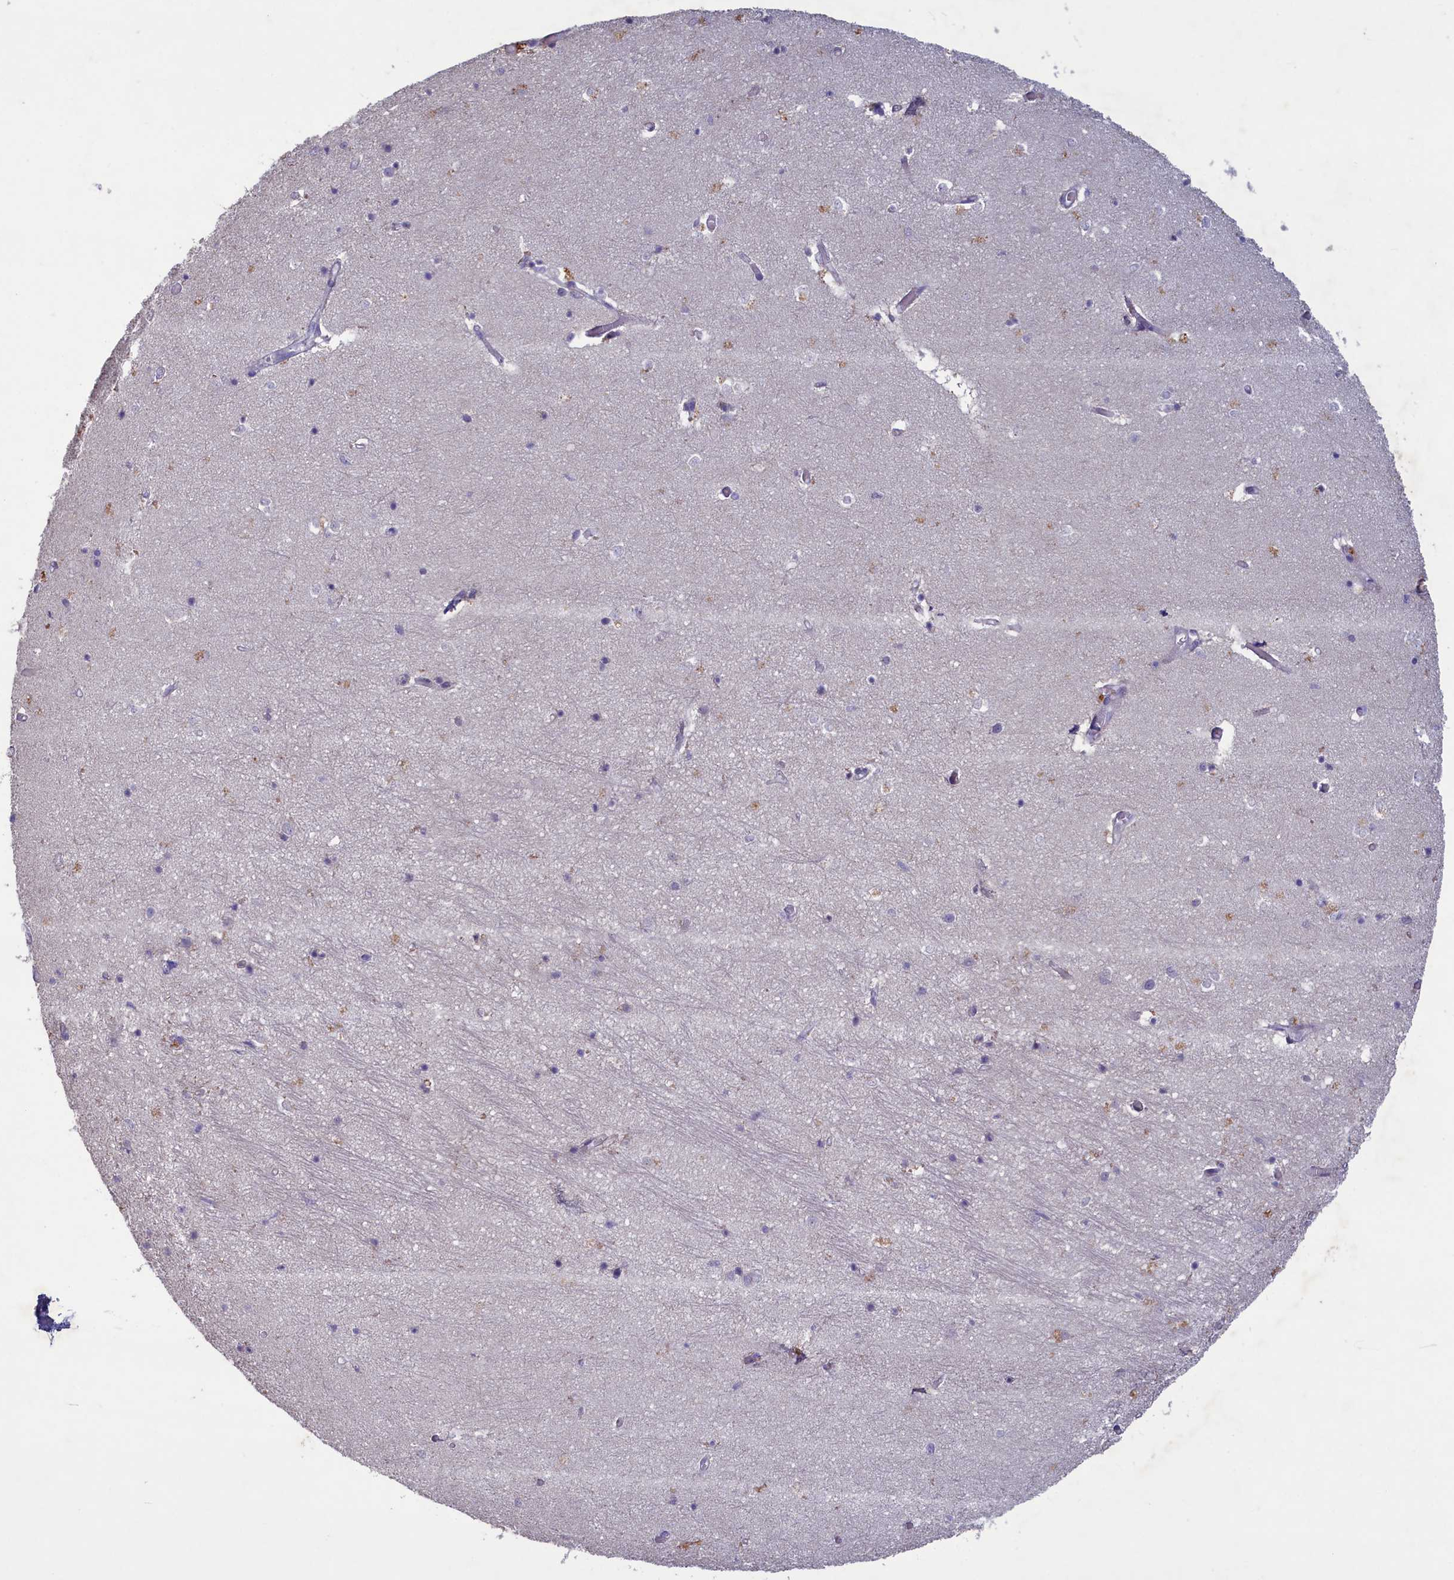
{"staining": {"intensity": "moderate", "quantity": "<25%", "location": "cytoplasmic/membranous"}, "tissue": "hippocampus", "cell_type": "Glial cells", "image_type": "normal", "snomed": [{"axis": "morphology", "description": "Normal tissue, NOS"}, {"axis": "topography", "description": "Hippocampus"}], "caption": "Protein analysis of benign hippocampus displays moderate cytoplasmic/membranous positivity in approximately <25% of glial cells.", "gene": "ATF7IP2", "patient": {"sex": "female", "age": 64}}